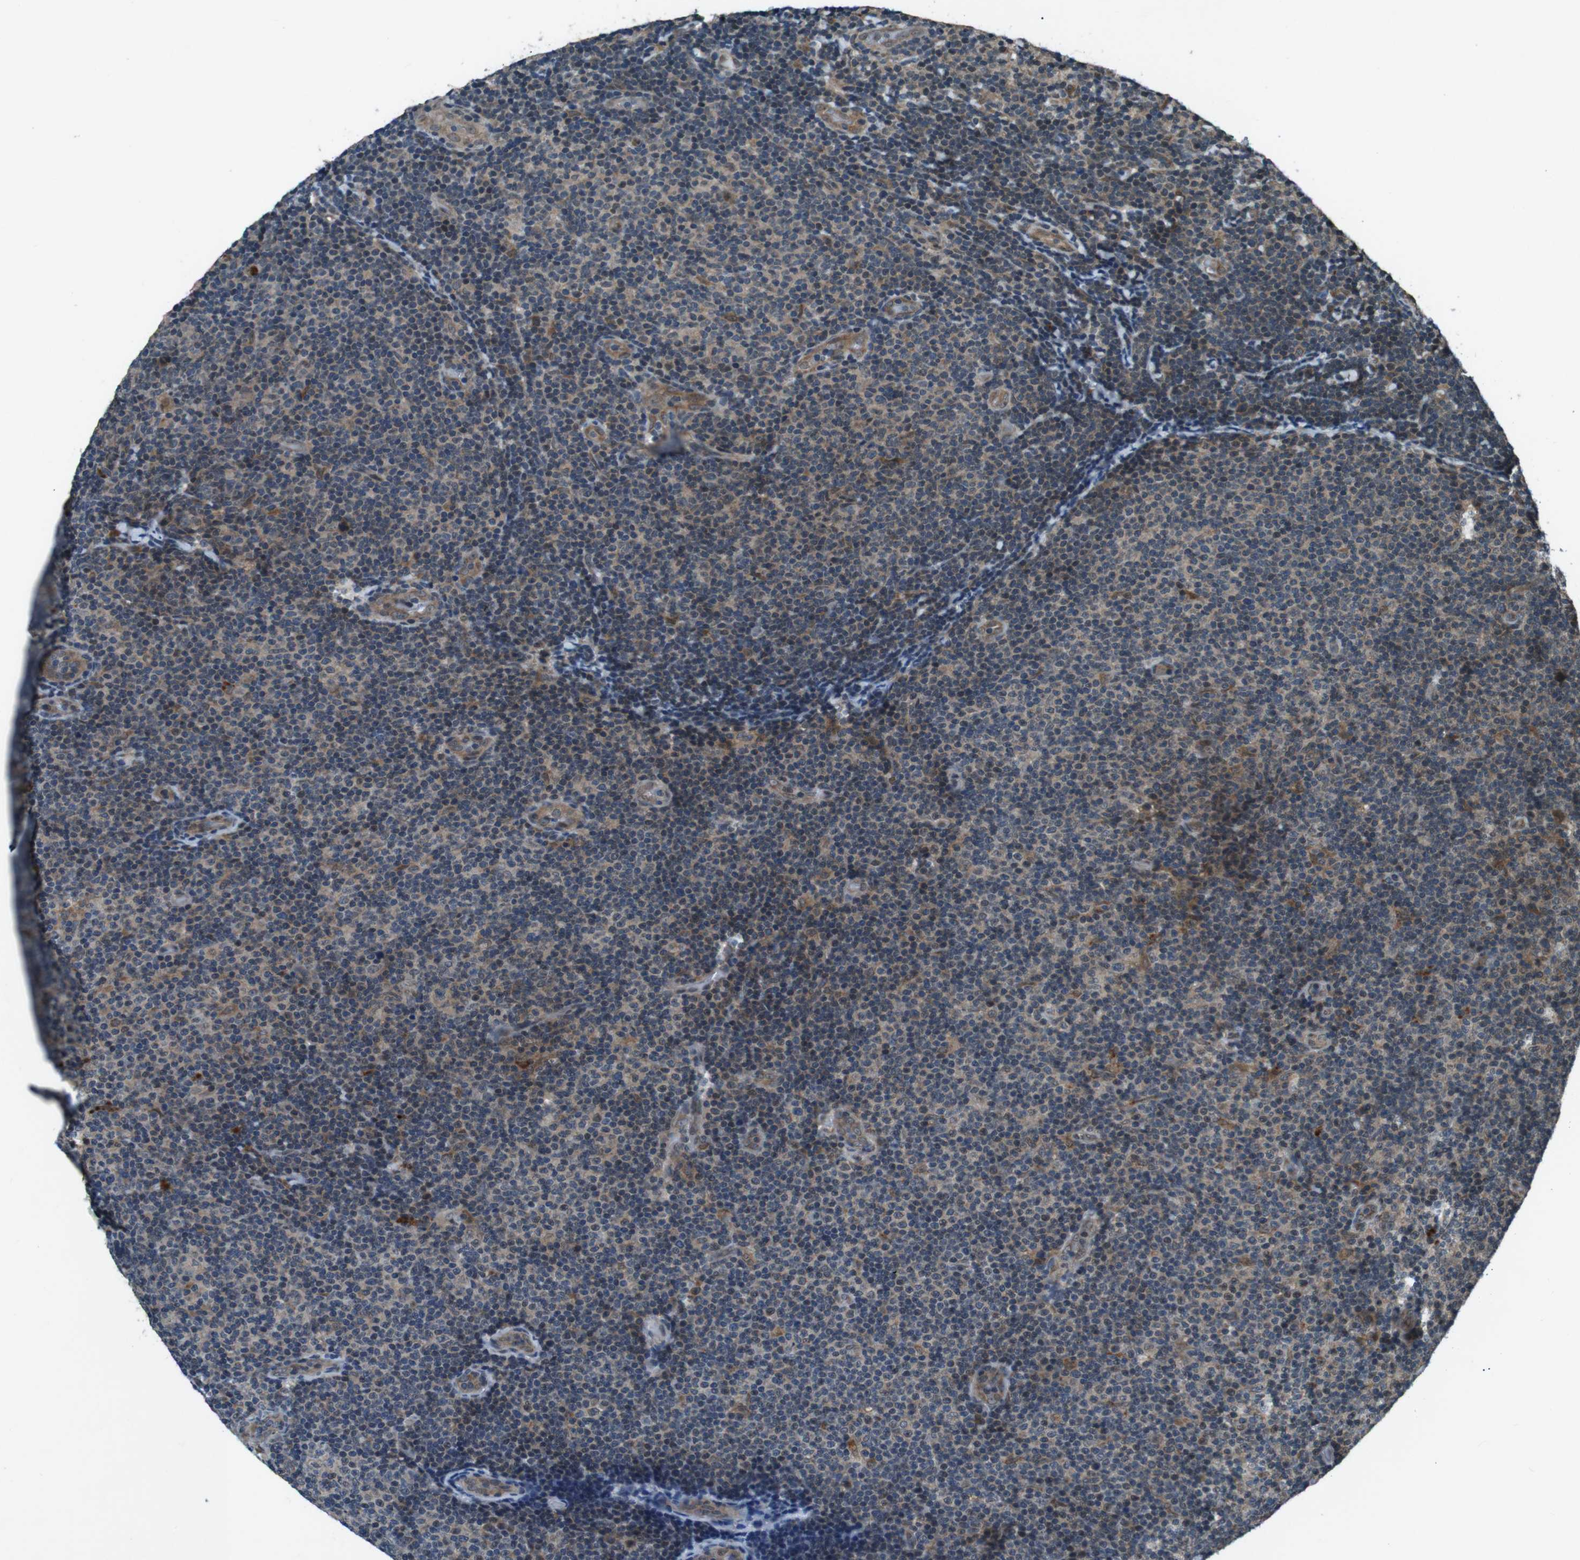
{"staining": {"intensity": "weak", "quantity": "<25%", "location": "cytoplasmic/membranous,nuclear"}, "tissue": "lymphoma", "cell_type": "Tumor cells", "image_type": "cancer", "snomed": [{"axis": "morphology", "description": "Malignant lymphoma, non-Hodgkin's type, Low grade"}, {"axis": "topography", "description": "Lymph node"}], "caption": "IHC of low-grade malignant lymphoma, non-Hodgkin's type exhibits no expression in tumor cells.", "gene": "SOCS1", "patient": {"sex": "male", "age": 83}}